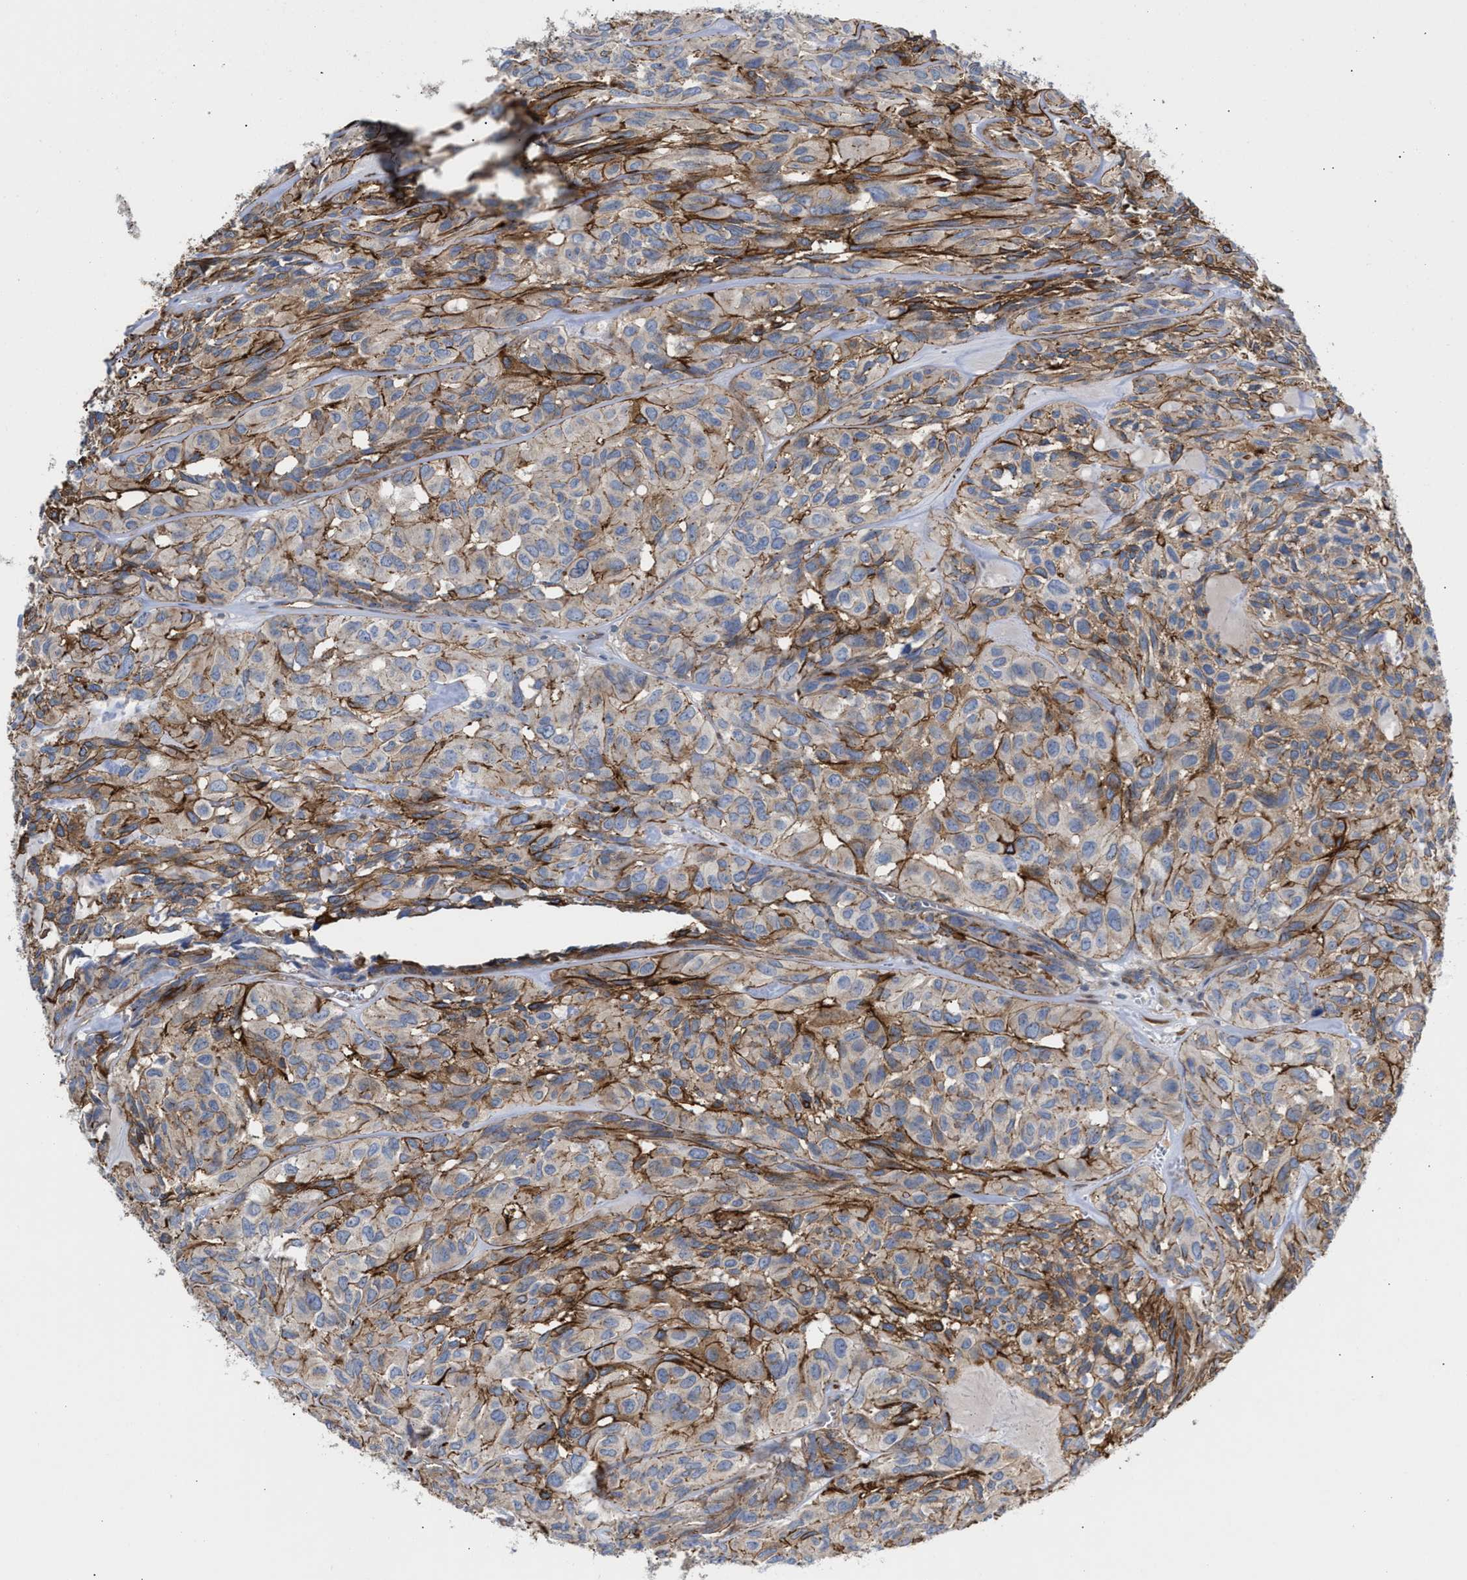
{"staining": {"intensity": "moderate", "quantity": "<25%", "location": "cytoplasmic/membranous"}, "tissue": "head and neck cancer", "cell_type": "Tumor cells", "image_type": "cancer", "snomed": [{"axis": "morphology", "description": "Adenocarcinoma, NOS"}, {"axis": "topography", "description": "Salivary gland, NOS"}, {"axis": "topography", "description": "Head-Neck"}], "caption": "Tumor cells demonstrate low levels of moderate cytoplasmic/membranous staining in approximately <25% of cells in human adenocarcinoma (head and neck).", "gene": "HS3ST5", "patient": {"sex": "female", "age": 76}}